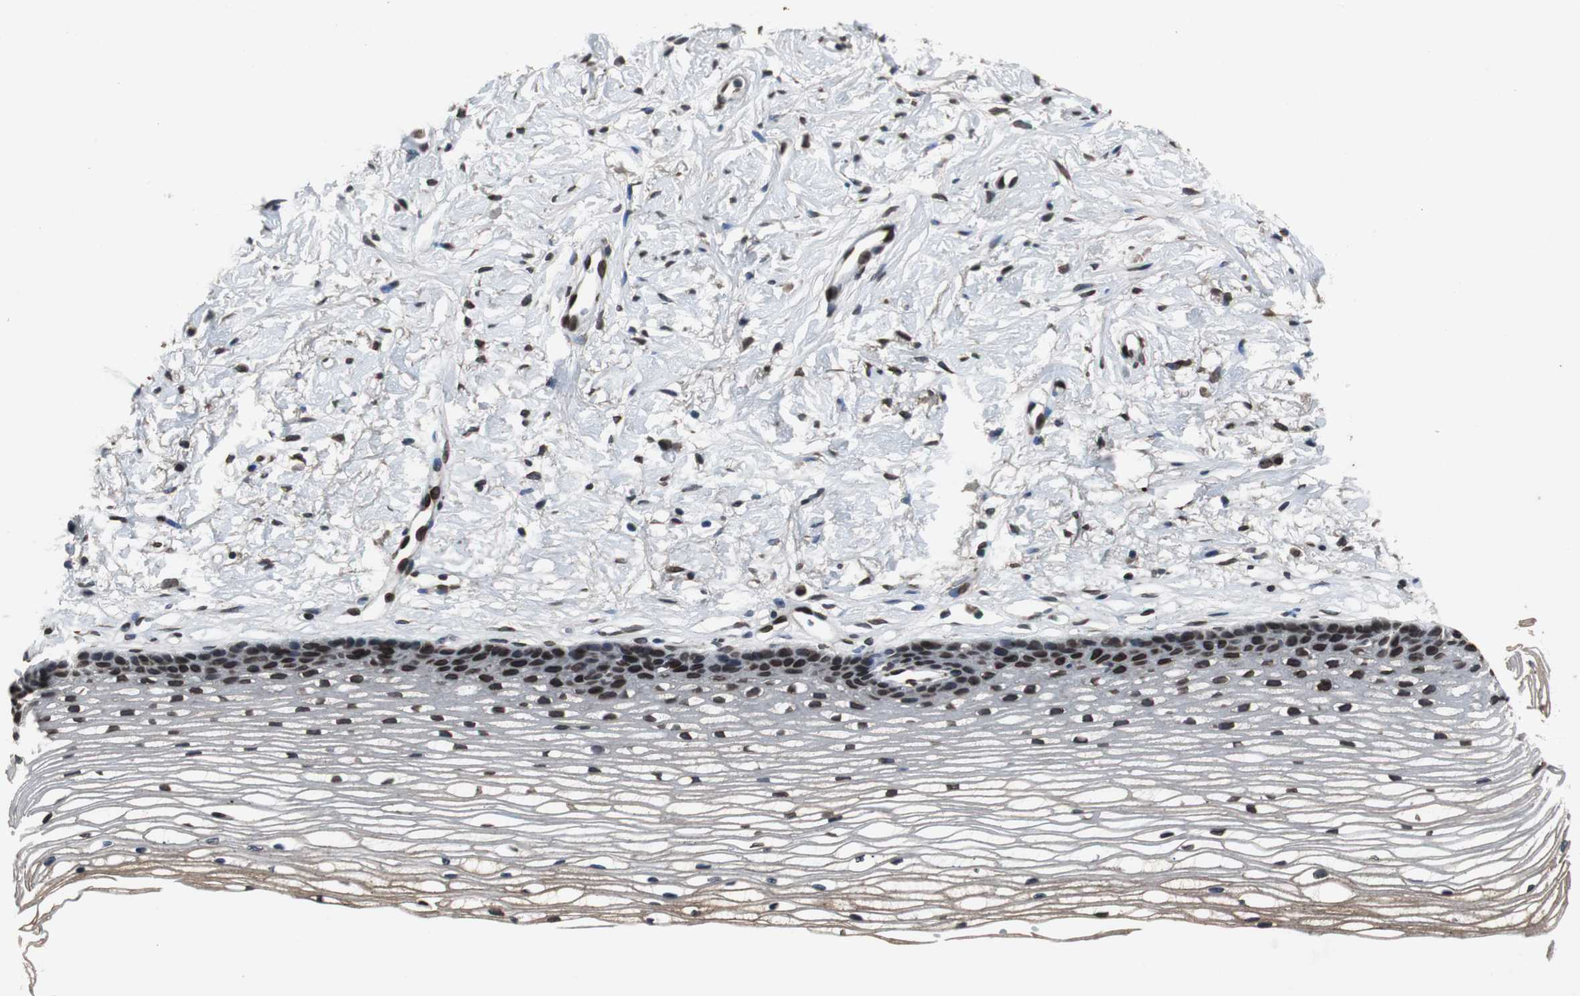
{"staining": {"intensity": "moderate", "quantity": "25%-75%", "location": "cytoplasmic/membranous,nuclear"}, "tissue": "cervix", "cell_type": "Glandular cells", "image_type": "normal", "snomed": [{"axis": "morphology", "description": "Normal tissue, NOS"}, {"axis": "topography", "description": "Cervix"}], "caption": "Protein staining of normal cervix demonstrates moderate cytoplasmic/membranous,nuclear staining in about 25%-75% of glandular cells. The protein of interest is shown in brown color, while the nuclei are stained blue.", "gene": "LMNA", "patient": {"sex": "female", "age": 77}}